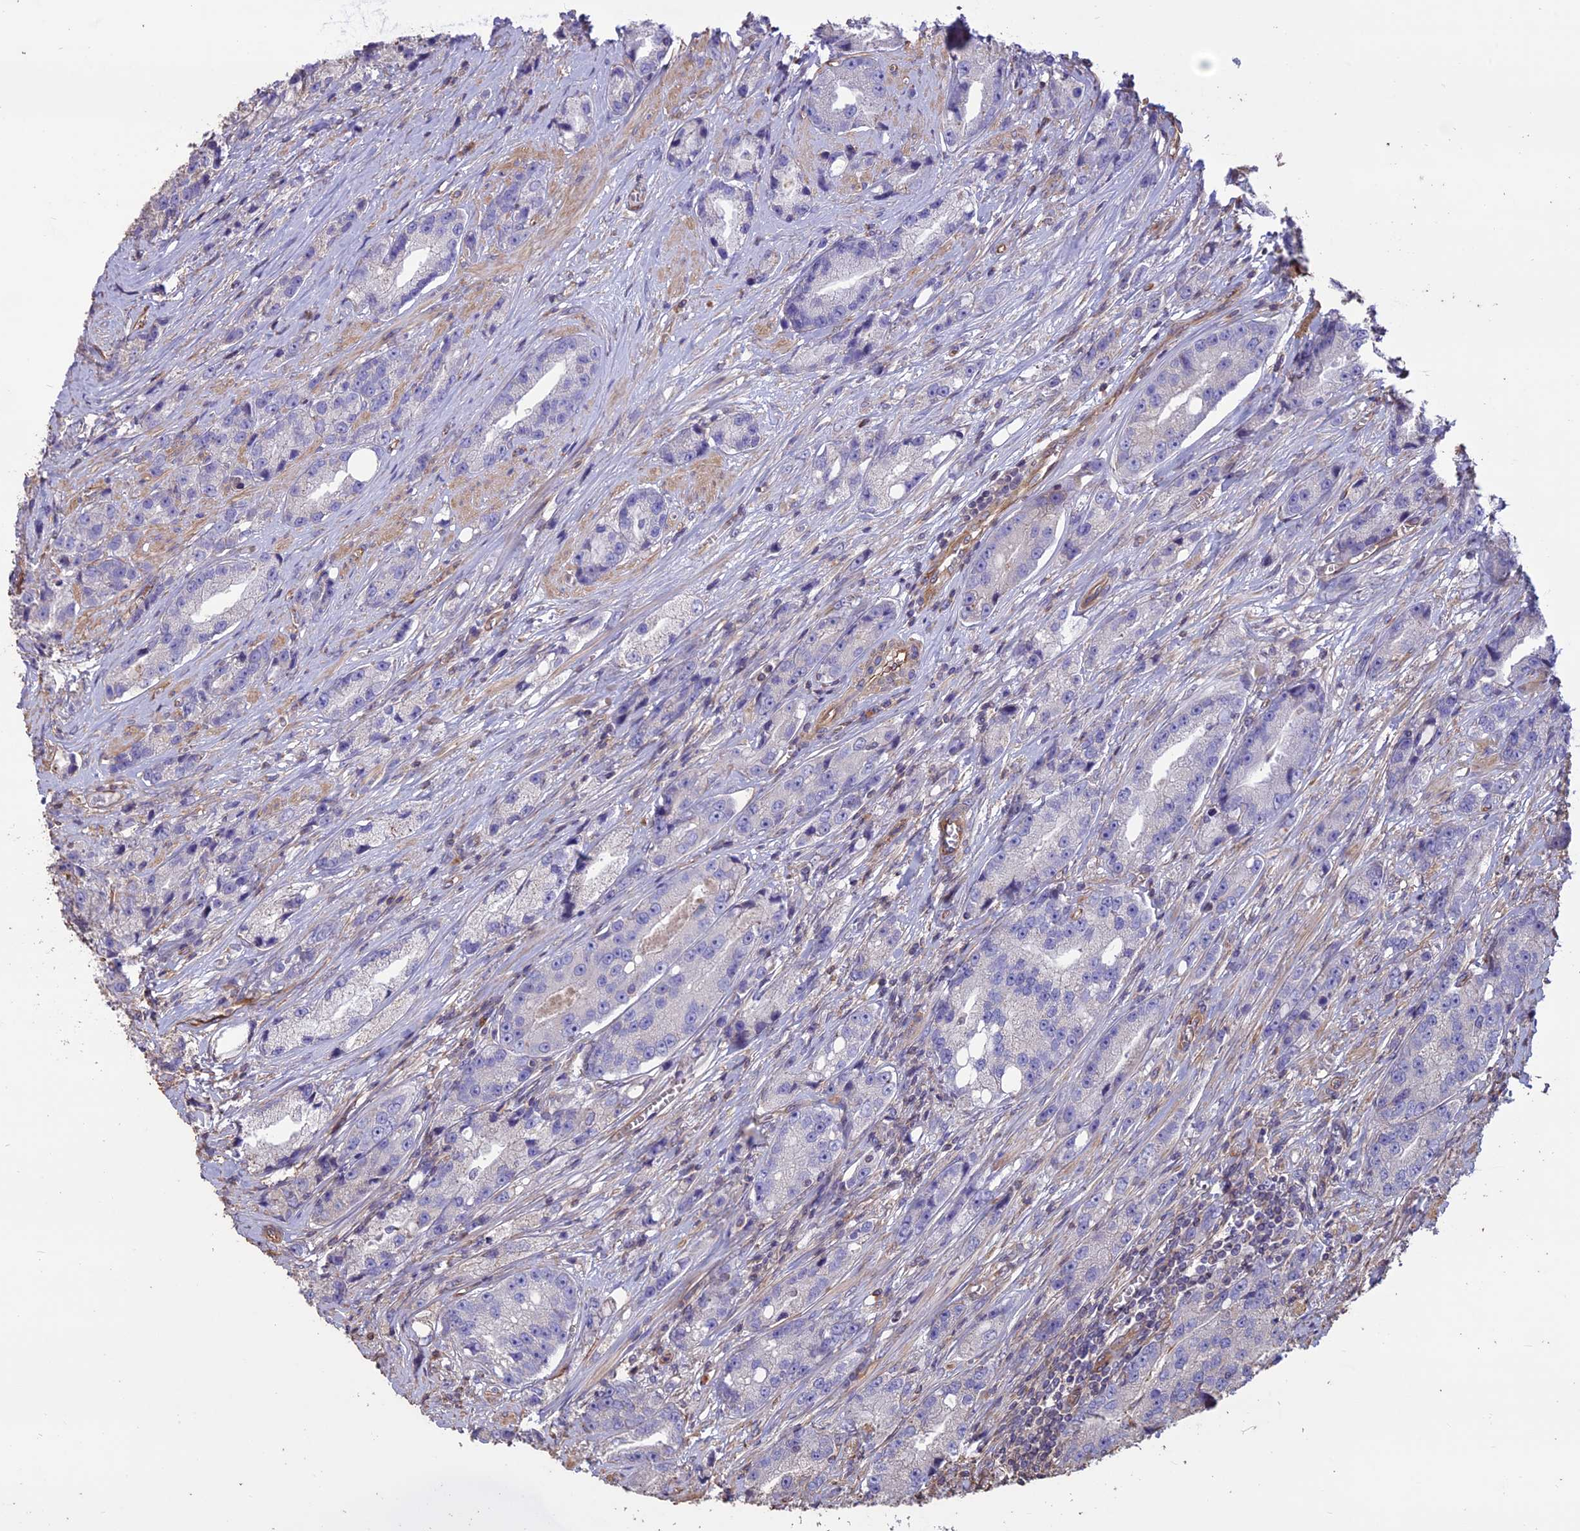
{"staining": {"intensity": "negative", "quantity": "none", "location": "none"}, "tissue": "prostate cancer", "cell_type": "Tumor cells", "image_type": "cancer", "snomed": [{"axis": "morphology", "description": "Adenocarcinoma, High grade"}, {"axis": "topography", "description": "Prostate"}], "caption": "There is no significant staining in tumor cells of prostate cancer (adenocarcinoma (high-grade)).", "gene": "CCDC148", "patient": {"sex": "male", "age": 74}}